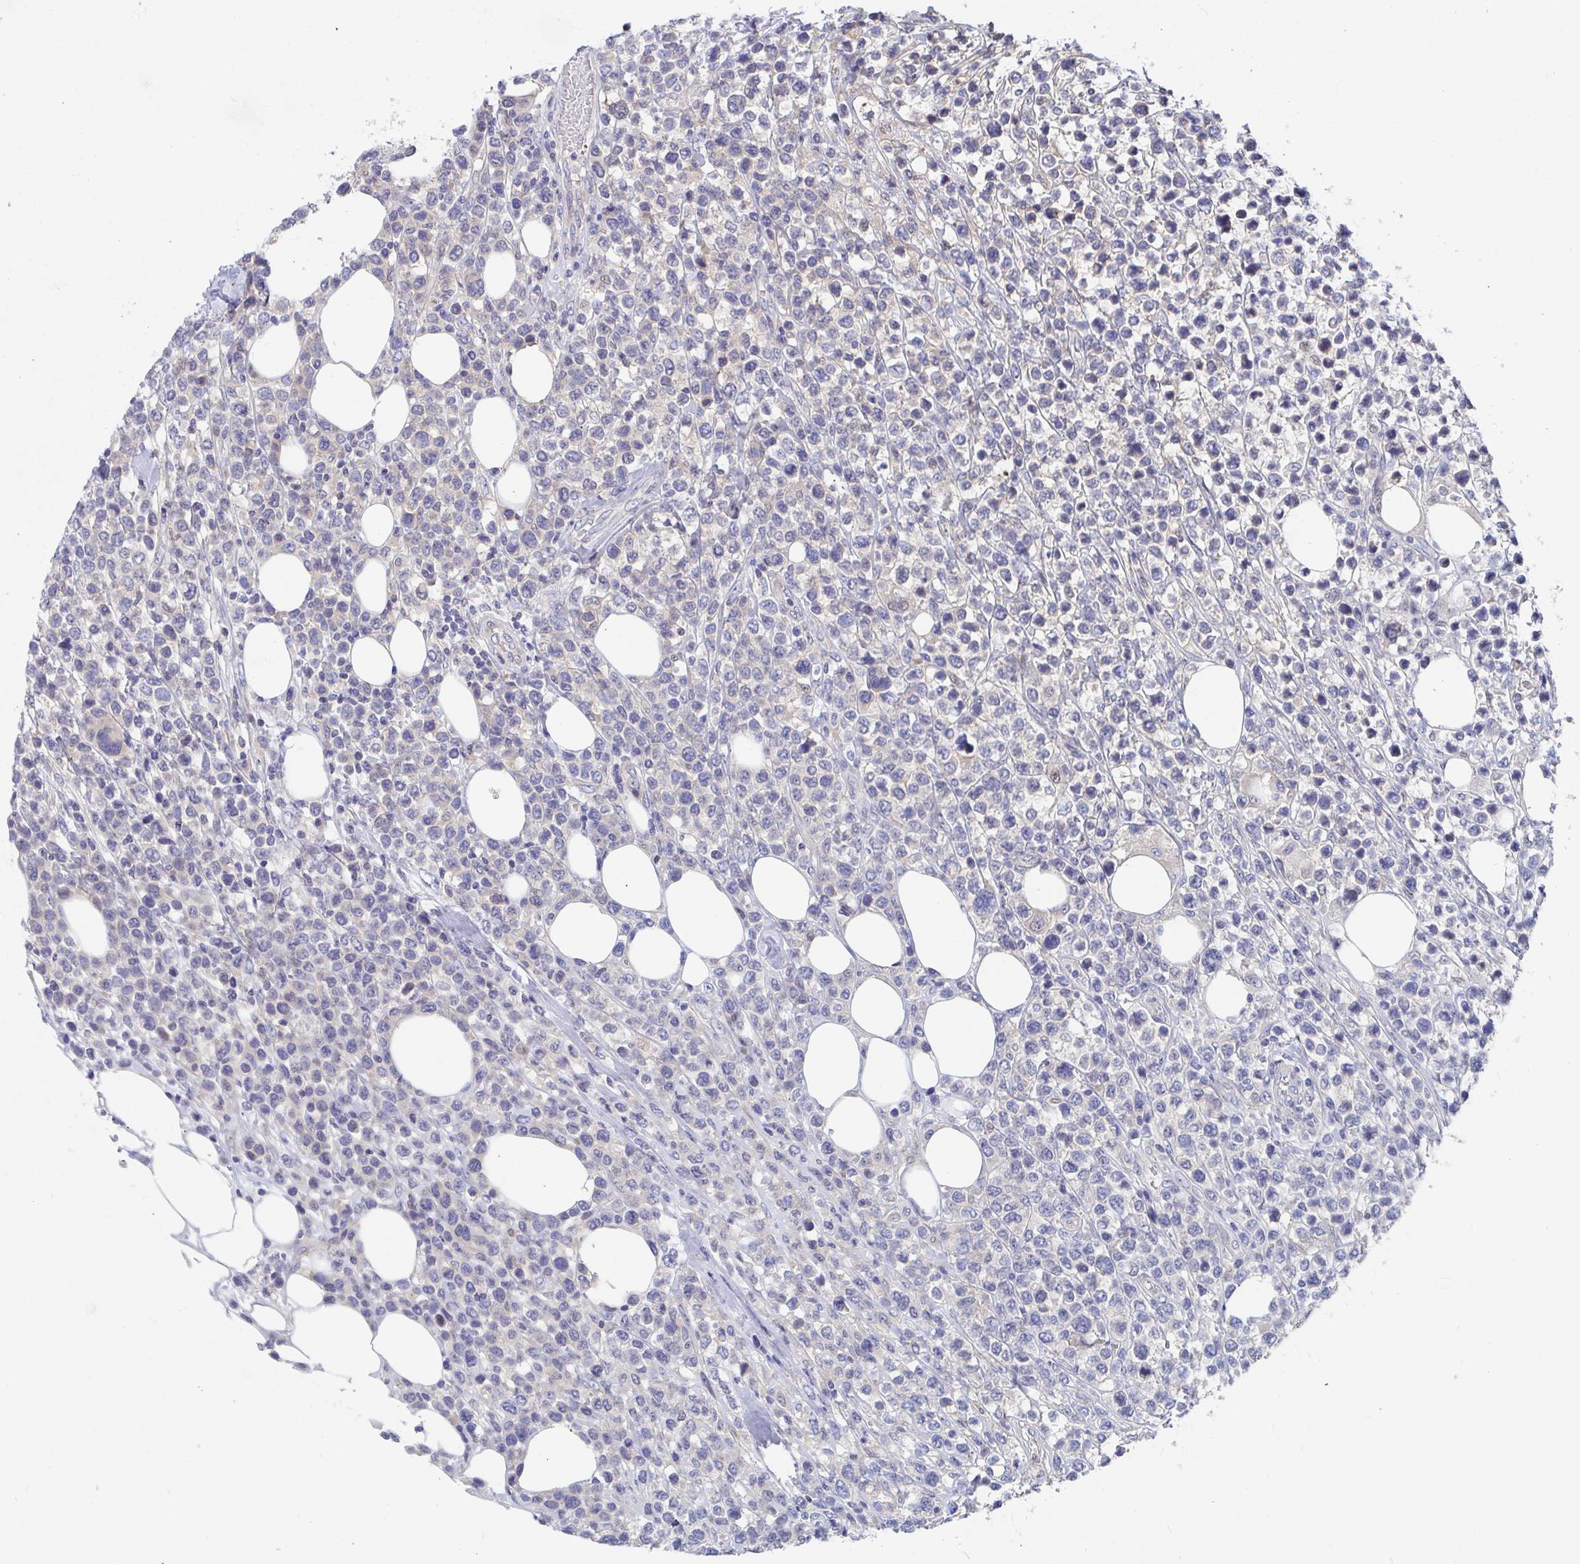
{"staining": {"intensity": "moderate", "quantity": "<25%", "location": "nuclear"}, "tissue": "lymphoma", "cell_type": "Tumor cells", "image_type": "cancer", "snomed": [{"axis": "morphology", "description": "Malignant lymphoma, non-Hodgkin's type, High grade"}, {"axis": "topography", "description": "Soft tissue"}], "caption": "Lymphoma stained with immunohistochemistry (IHC) exhibits moderate nuclear positivity in approximately <25% of tumor cells.", "gene": "P2RX3", "patient": {"sex": "female", "age": 56}}